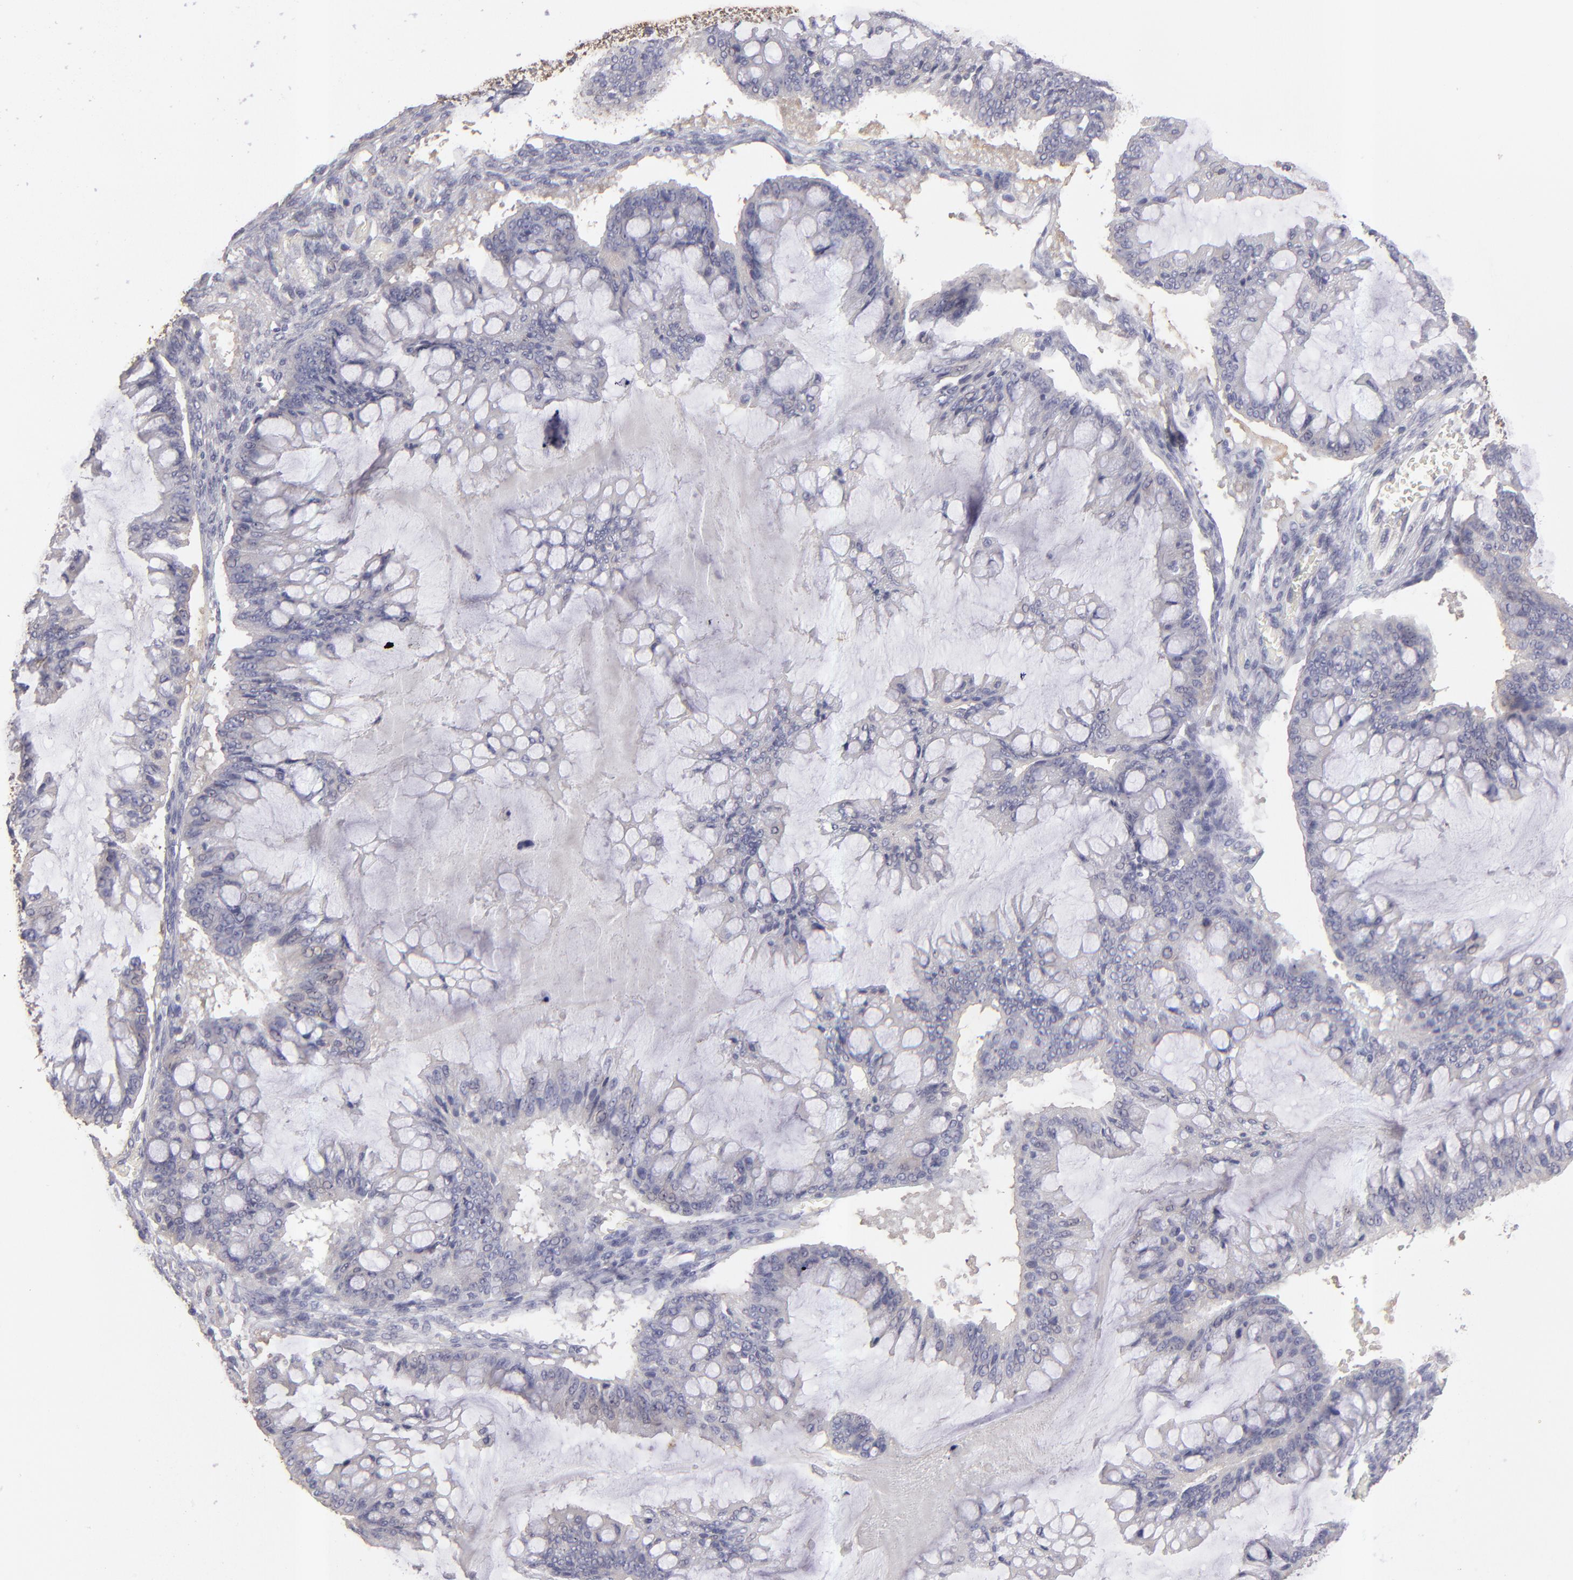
{"staining": {"intensity": "negative", "quantity": "none", "location": "none"}, "tissue": "ovarian cancer", "cell_type": "Tumor cells", "image_type": "cancer", "snomed": [{"axis": "morphology", "description": "Cystadenocarcinoma, mucinous, NOS"}, {"axis": "topography", "description": "Ovary"}], "caption": "High power microscopy photomicrograph of an IHC image of ovarian cancer (mucinous cystadenocarcinoma), revealing no significant staining in tumor cells.", "gene": "ABCC4", "patient": {"sex": "female", "age": 73}}